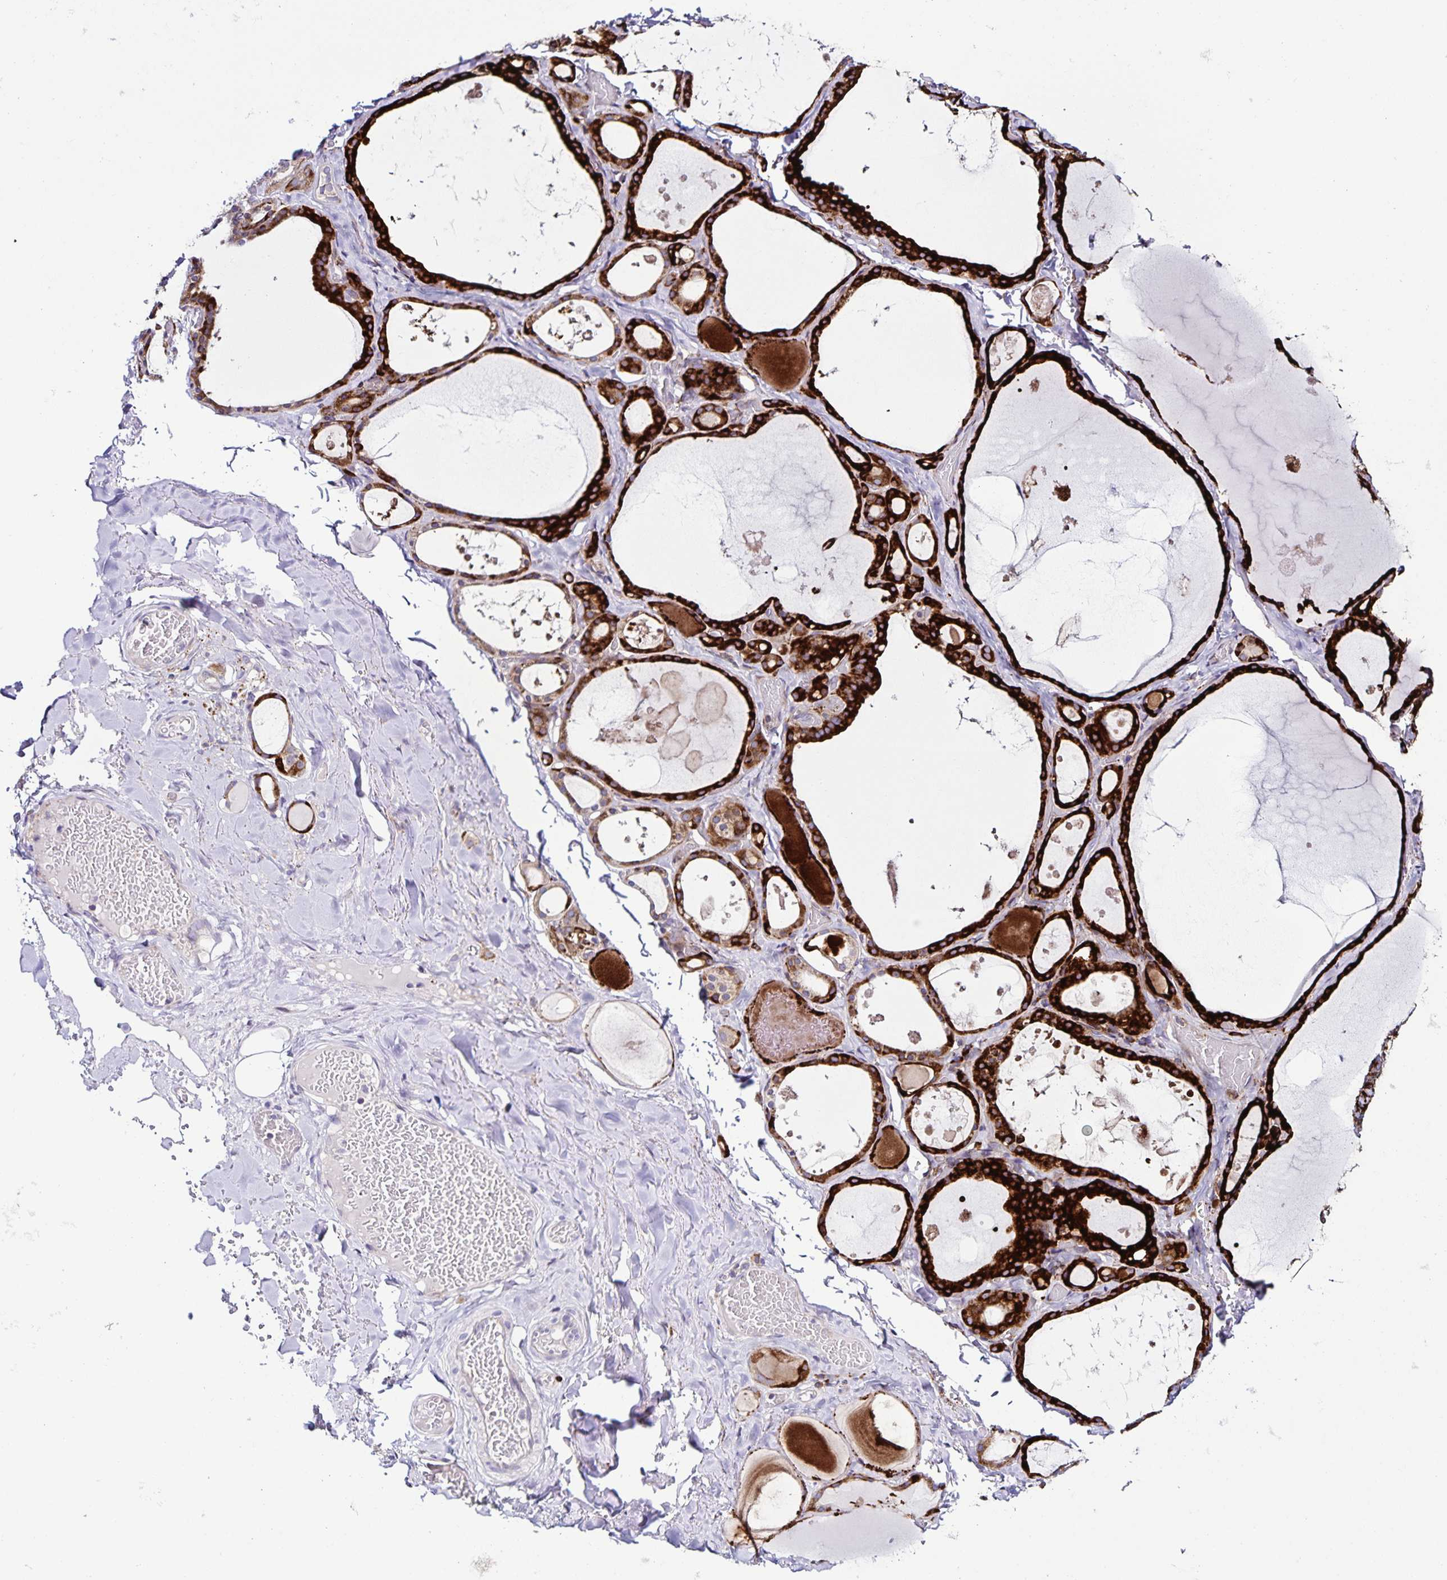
{"staining": {"intensity": "strong", "quantity": ">75%", "location": "cytoplasmic/membranous"}, "tissue": "thyroid gland", "cell_type": "Glandular cells", "image_type": "normal", "snomed": [{"axis": "morphology", "description": "Normal tissue, NOS"}, {"axis": "topography", "description": "Thyroid gland"}], "caption": "Protein staining demonstrates strong cytoplasmic/membranous expression in about >75% of glandular cells in benign thyroid gland. Nuclei are stained in blue.", "gene": "OSBPL5", "patient": {"sex": "male", "age": 56}}